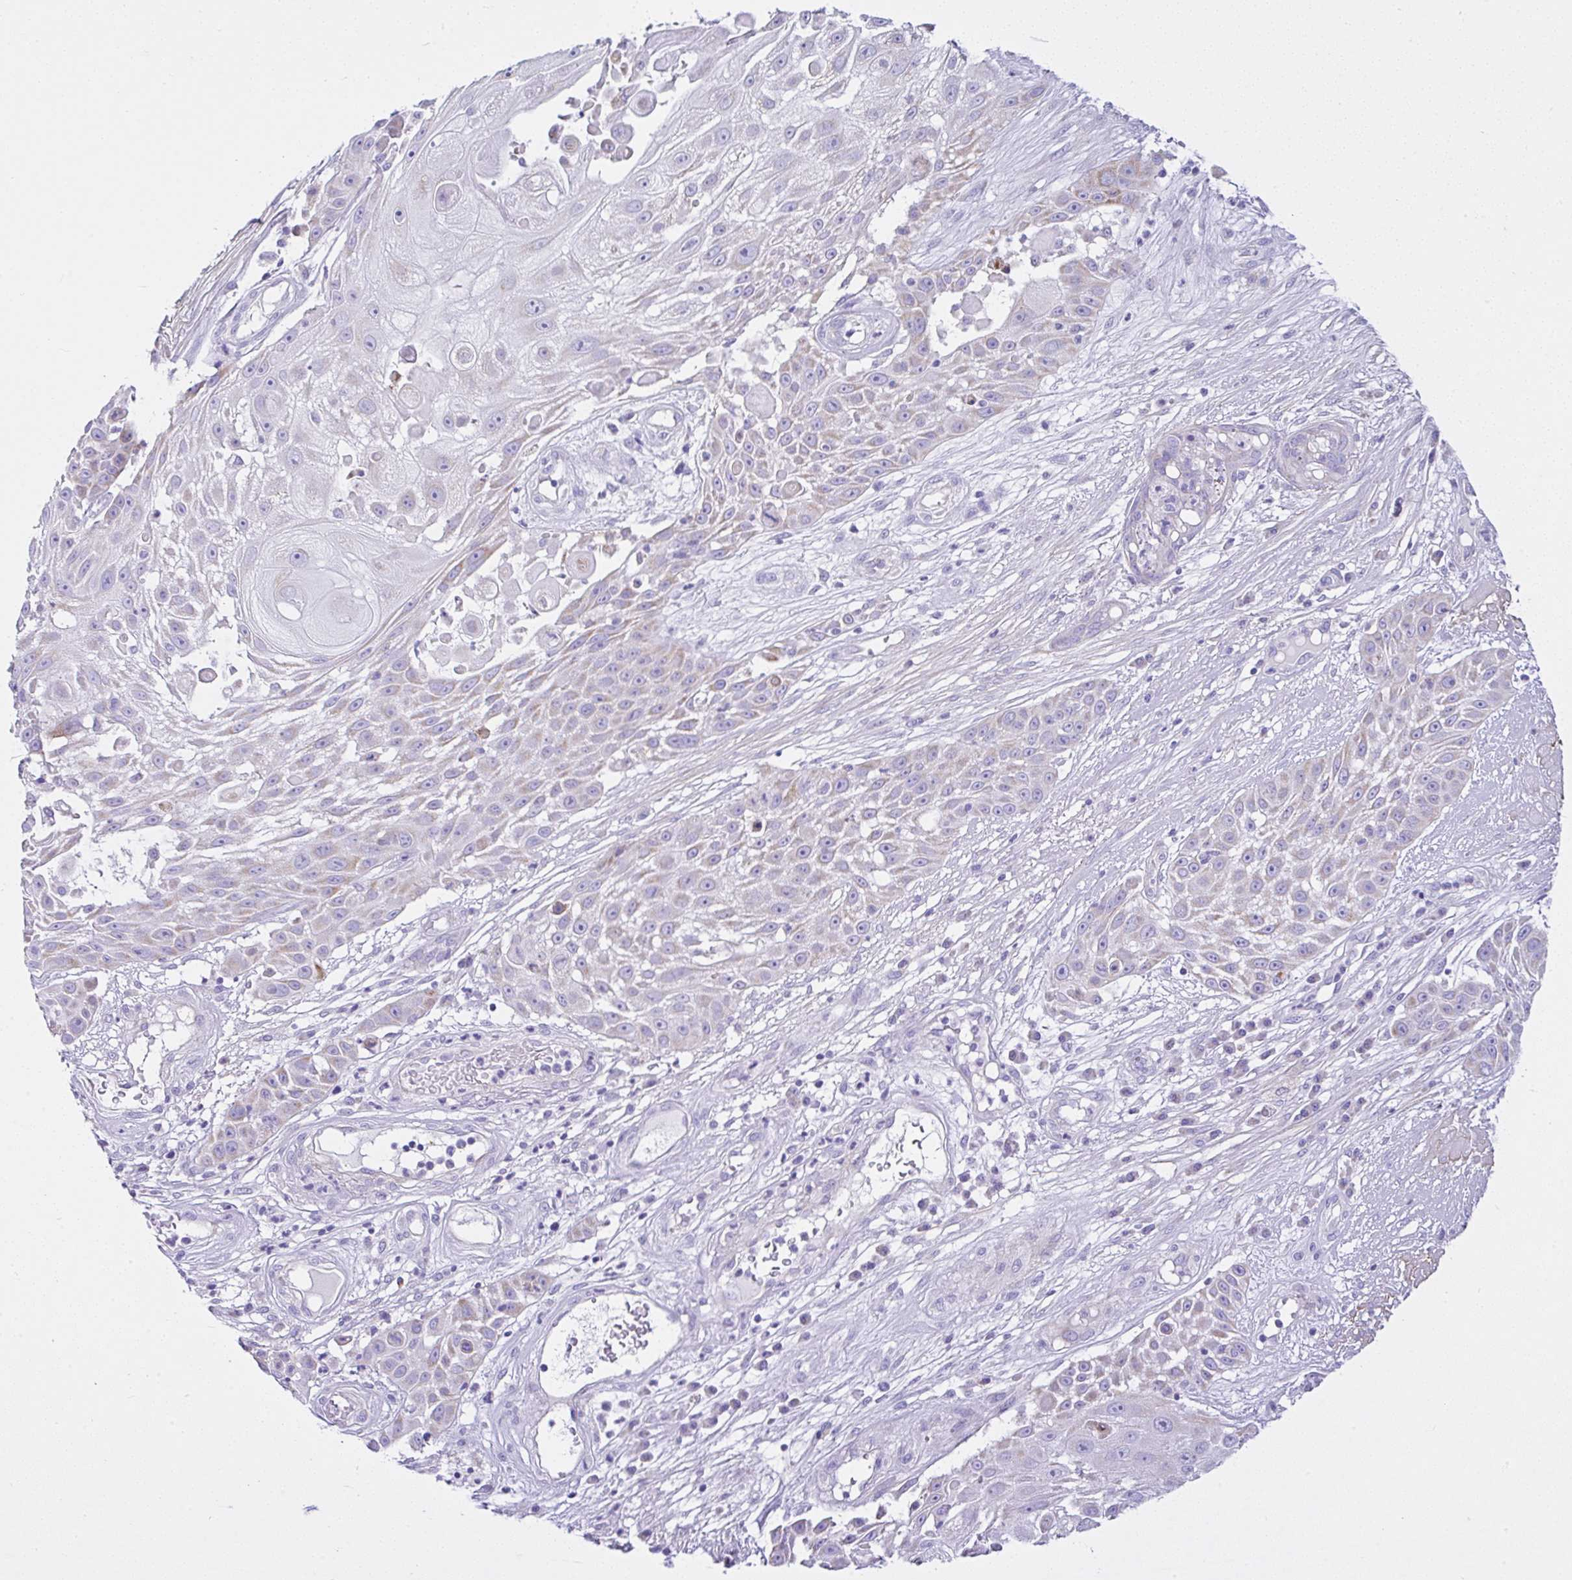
{"staining": {"intensity": "negative", "quantity": "none", "location": "none"}, "tissue": "skin cancer", "cell_type": "Tumor cells", "image_type": "cancer", "snomed": [{"axis": "morphology", "description": "Squamous cell carcinoma, NOS"}, {"axis": "topography", "description": "Skin"}], "caption": "There is no significant staining in tumor cells of skin cancer.", "gene": "SLC13A1", "patient": {"sex": "female", "age": 86}}